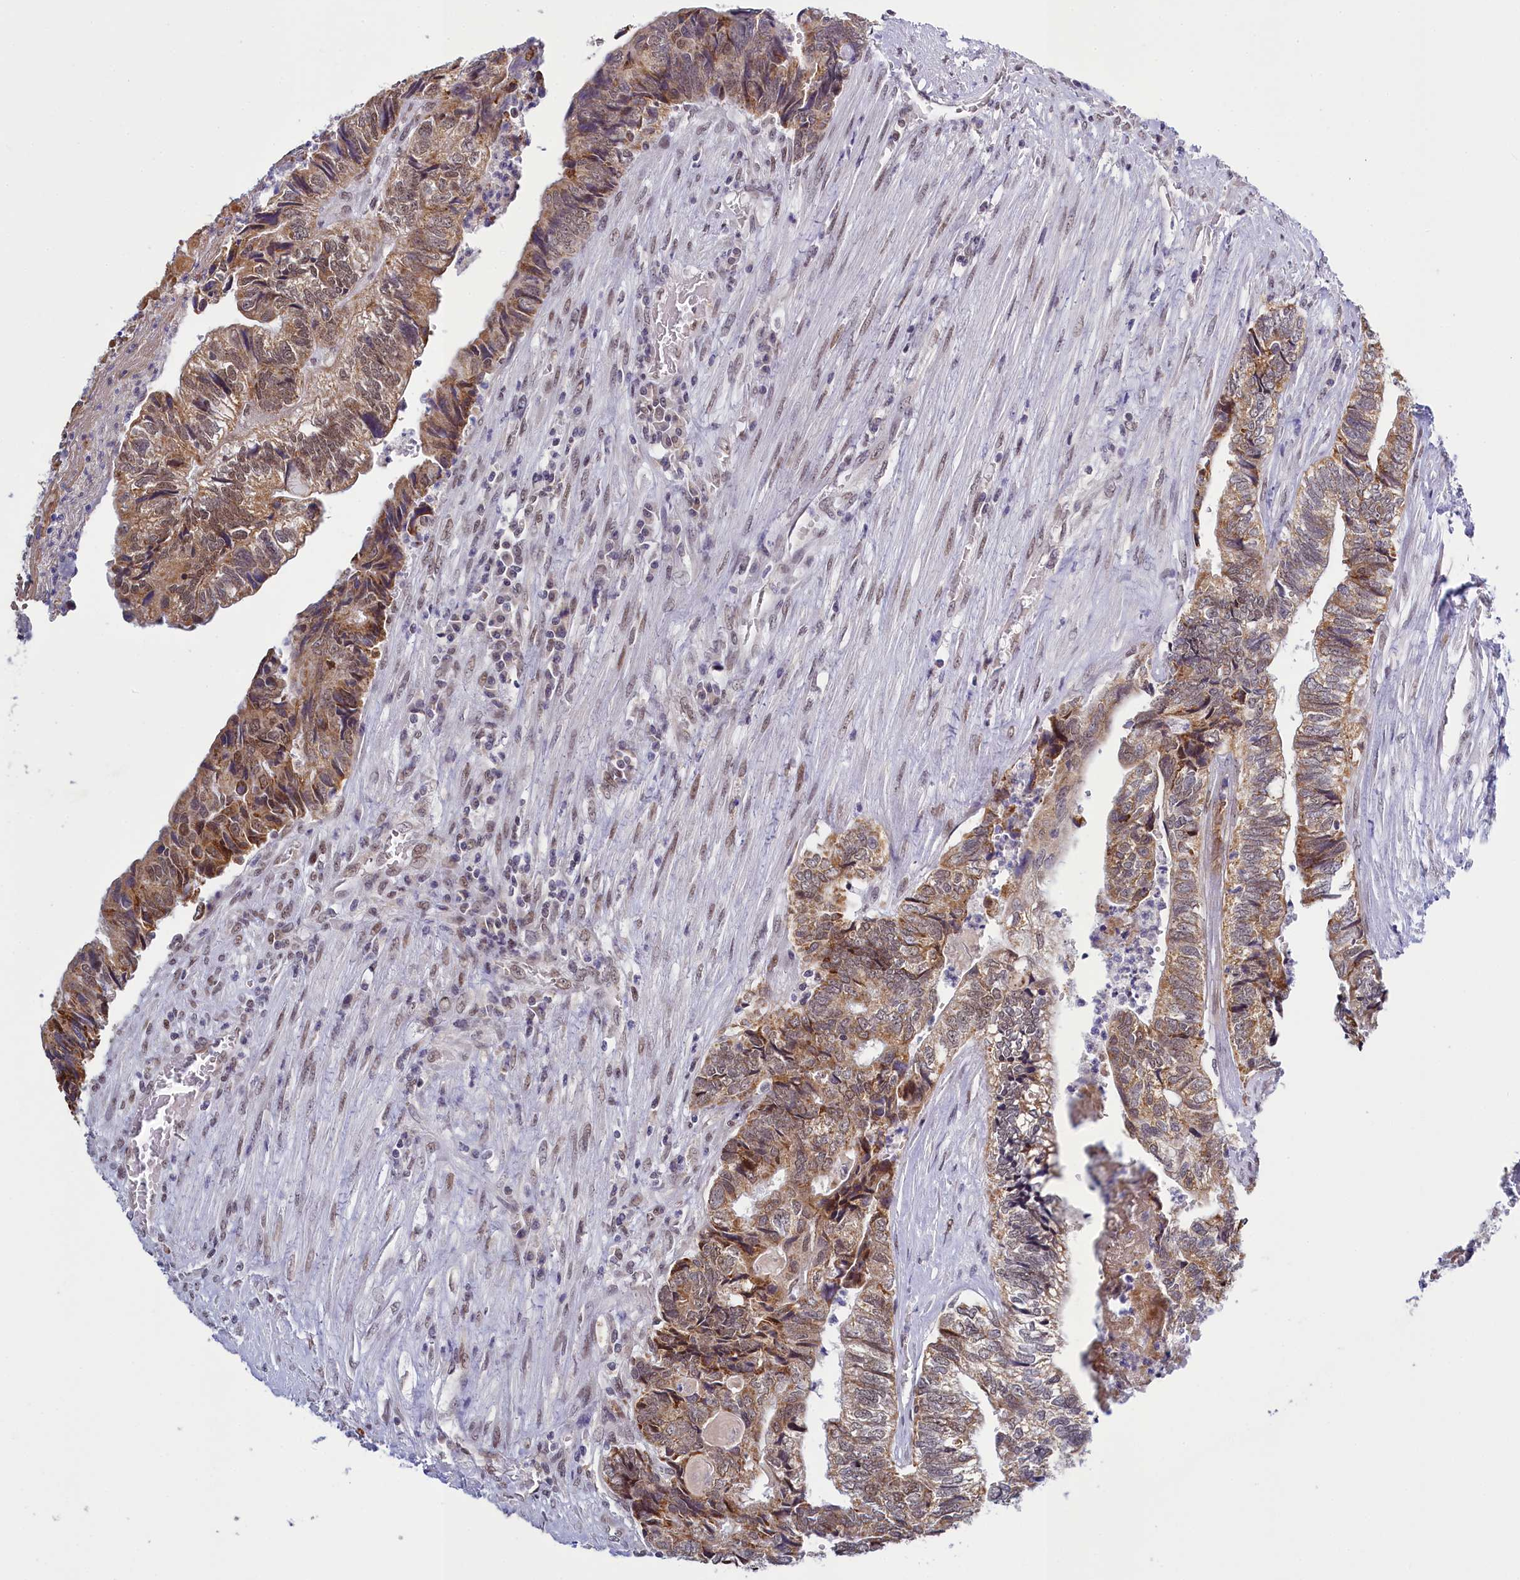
{"staining": {"intensity": "moderate", "quantity": ">75%", "location": "cytoplasmic/membranous,nuclear"}, "tissue": "colorectal cancer", "cell_type": "Tumor cells", "image_type": "cancer", "snomed": [{"axis": "morphology", "description": "Adenocarcinoma, NOS"}, {"axis": "topography", "description": "Colon"}], "caption": "Colorectal cancer stained with a protein marker shows moderate staining in tumor cells.", "gene": "PPHLN1", "patient": {"sex": "female", "age": 67}}